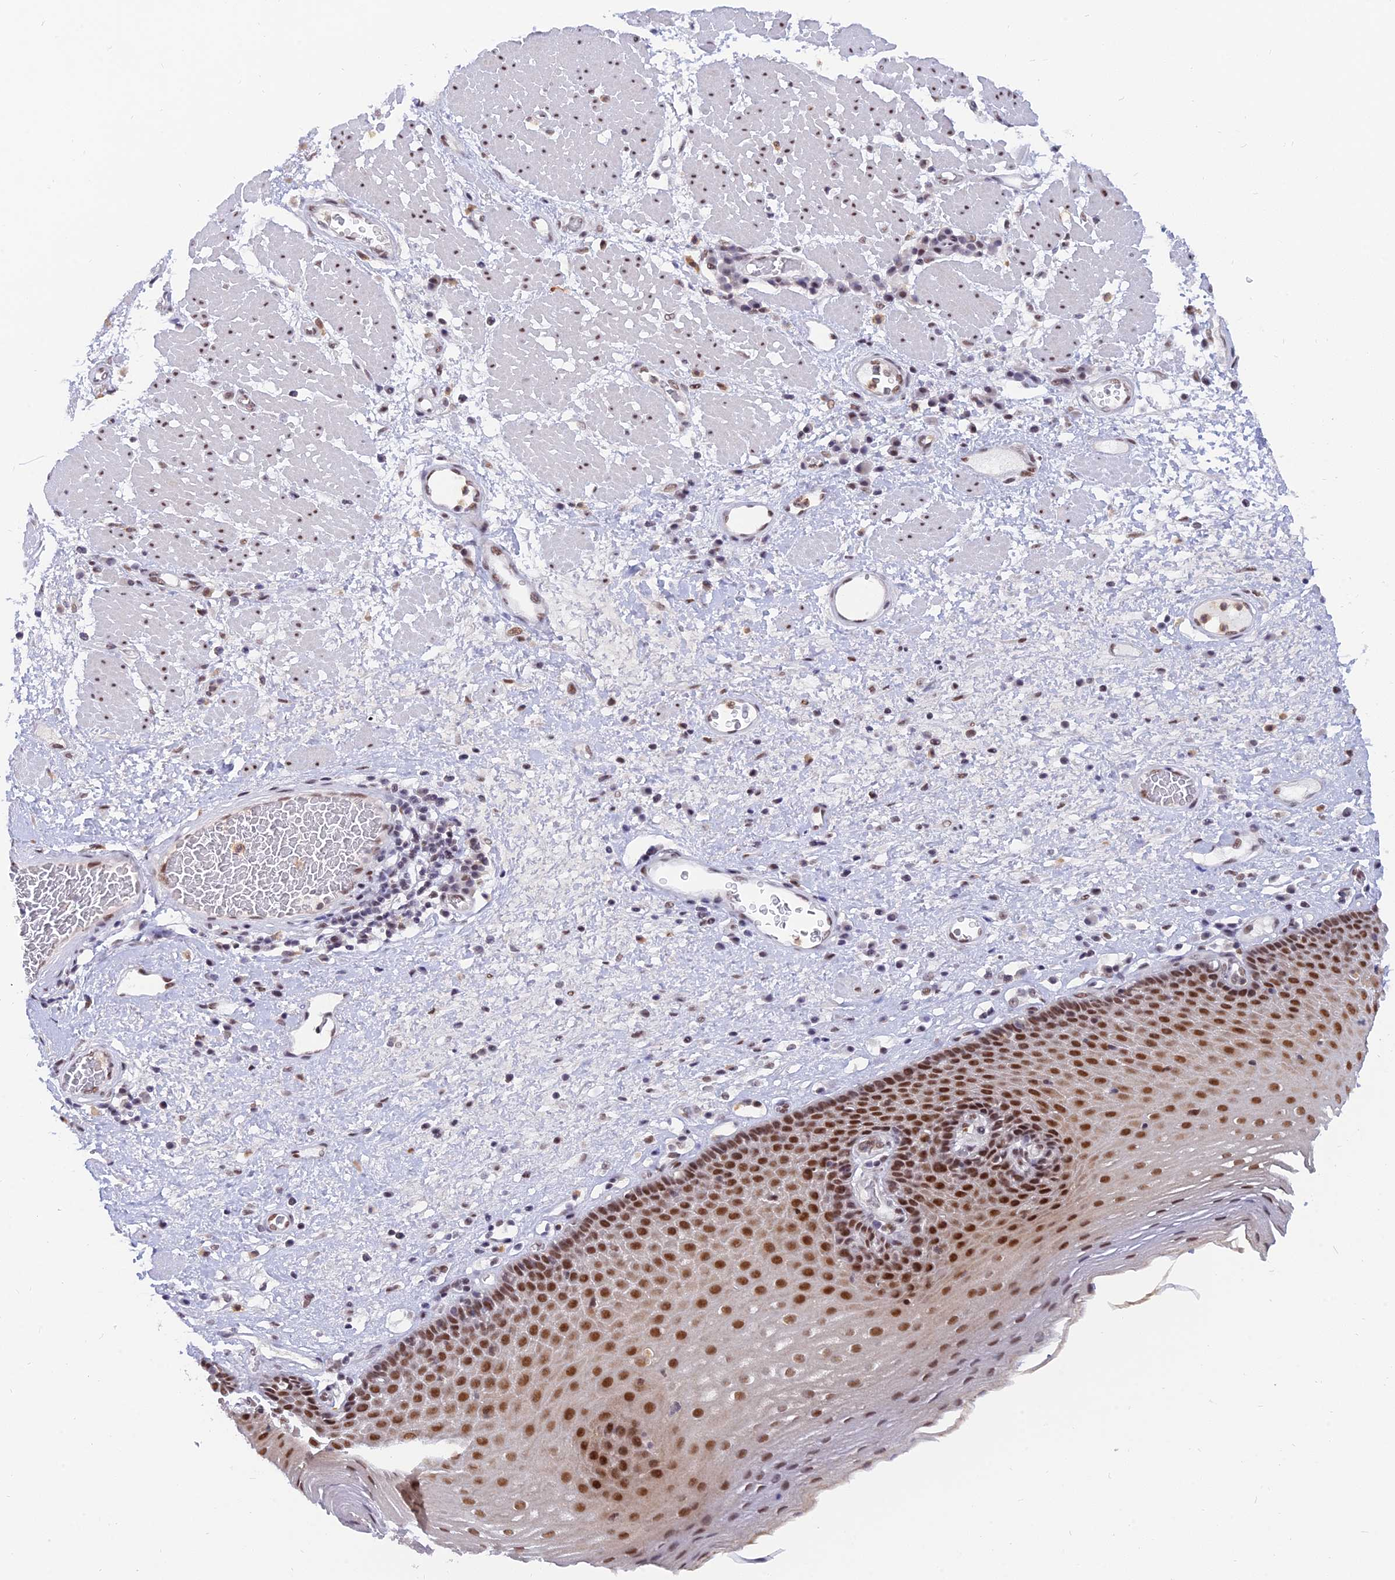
{"staining": {"intensity": "moderate", "quantity": ">75%", "location": "nuclear"}, "tissue": "esophagus", "cell_type": "Squamous epithelial cells", "image_type": "normal", "snomed": [{"axis": "morphology", "description": "Normal tissue, NOS"}, {"axis": "morphology", "description": "Adenocarcinoma, NOS"}, {"axis": "topography", "description": "Esophagus"}], "caption": "Esophagus stained with DAB IHC exhibits medium levels of moderate nuclear staining in approximately >75% of squamous epithelial cells.", "gene": "DPY30", "patient": {"sex": "male", "age": 62}}